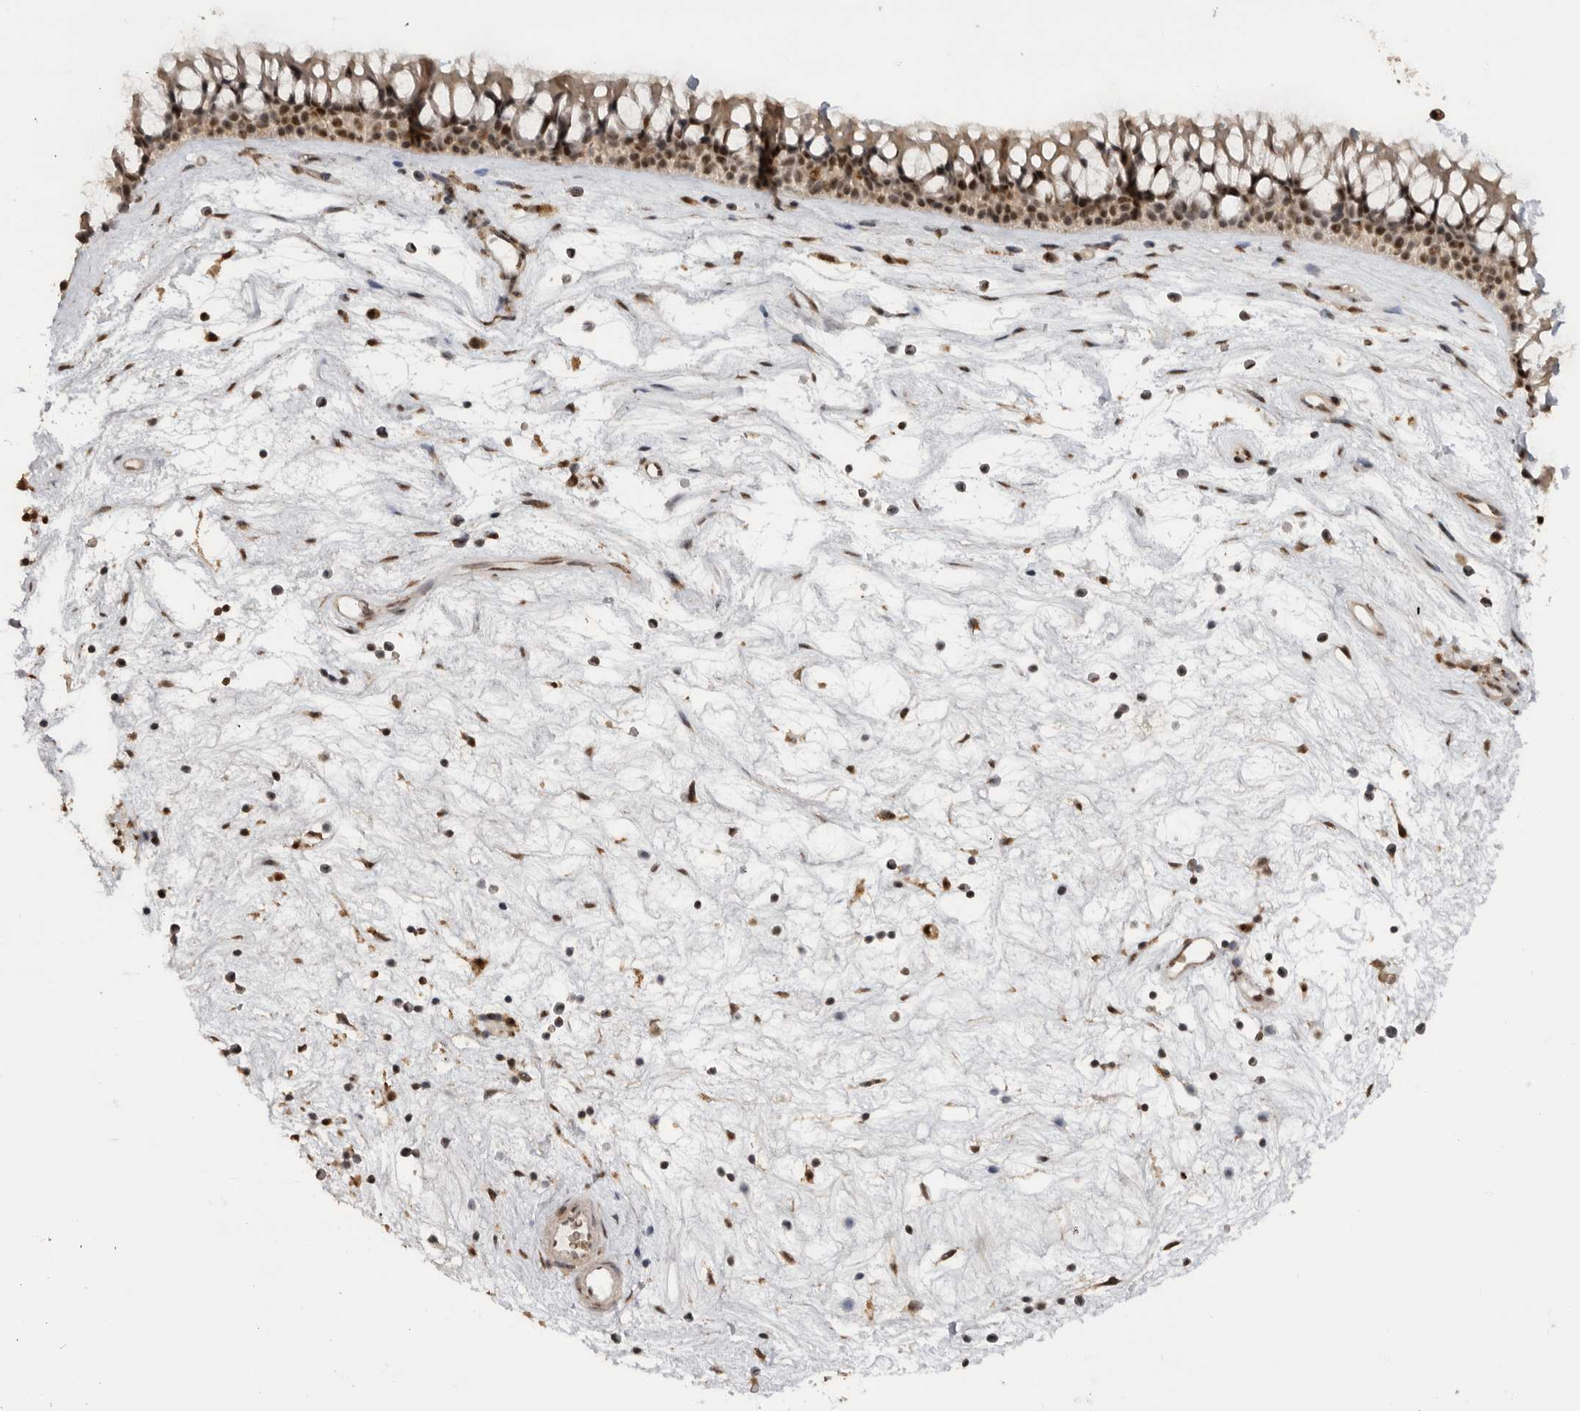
{"staining": {"intensity": "strong", "quantity": ">75%", "location": "nuclear"}, "tissue": "nasopharynx", "cell_type": "Respiratory epithelial cells", "image_type": "normal", "snomed": [{"axis": "morphology", "description": "Normal tissue, NOS"}, {"axis": "topography", "description": "Nasopharynx"}], "caption": "The micrograph shows immunohistochemical staining of benign nasopharynx. There is strong nuclear expression is present in approximately >75% of respiratory epithelial cells. Nuclei are stained in blue.", "gene": "PPP1R10", "patient": {"sex": "male", "age": 64}}